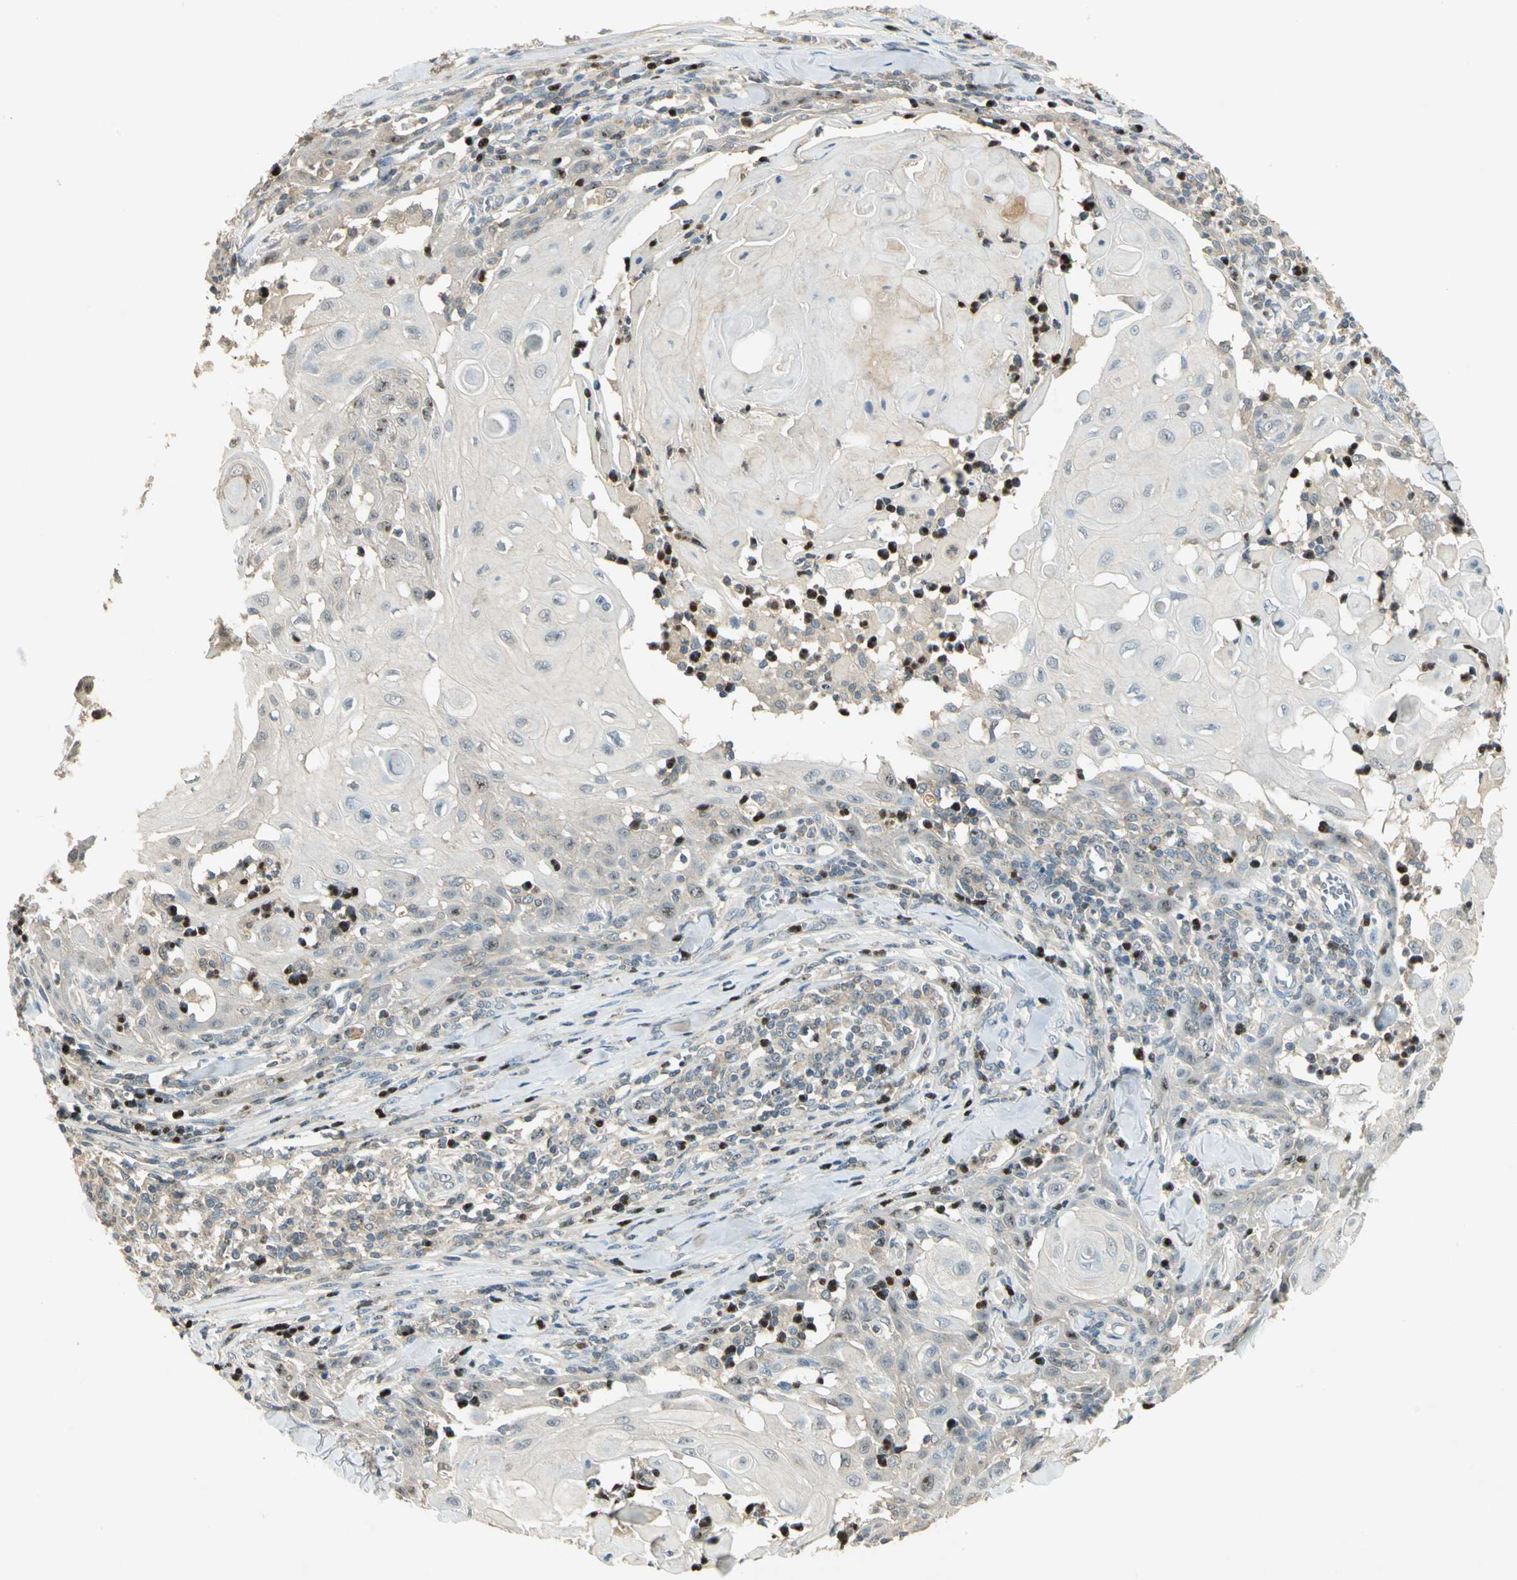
{"staining": {"intensity": "weak", "quantity": "<25%", "location": "cytoplasmic/membranous"}, "tissue": "skin cancer", "cell_type": "Tumor cells", "image_type": "cancer", "snomed": [{"axis": "morphology", "description": "Squamous cell carcinoma, NOS"}, {"axis": "topography", "description": "Skin"}], "caption": "There is no significant staining in tumor cells of skin cancer.", "gene": "BIRC2", "patient": {"sex": "male", "age": 24}}